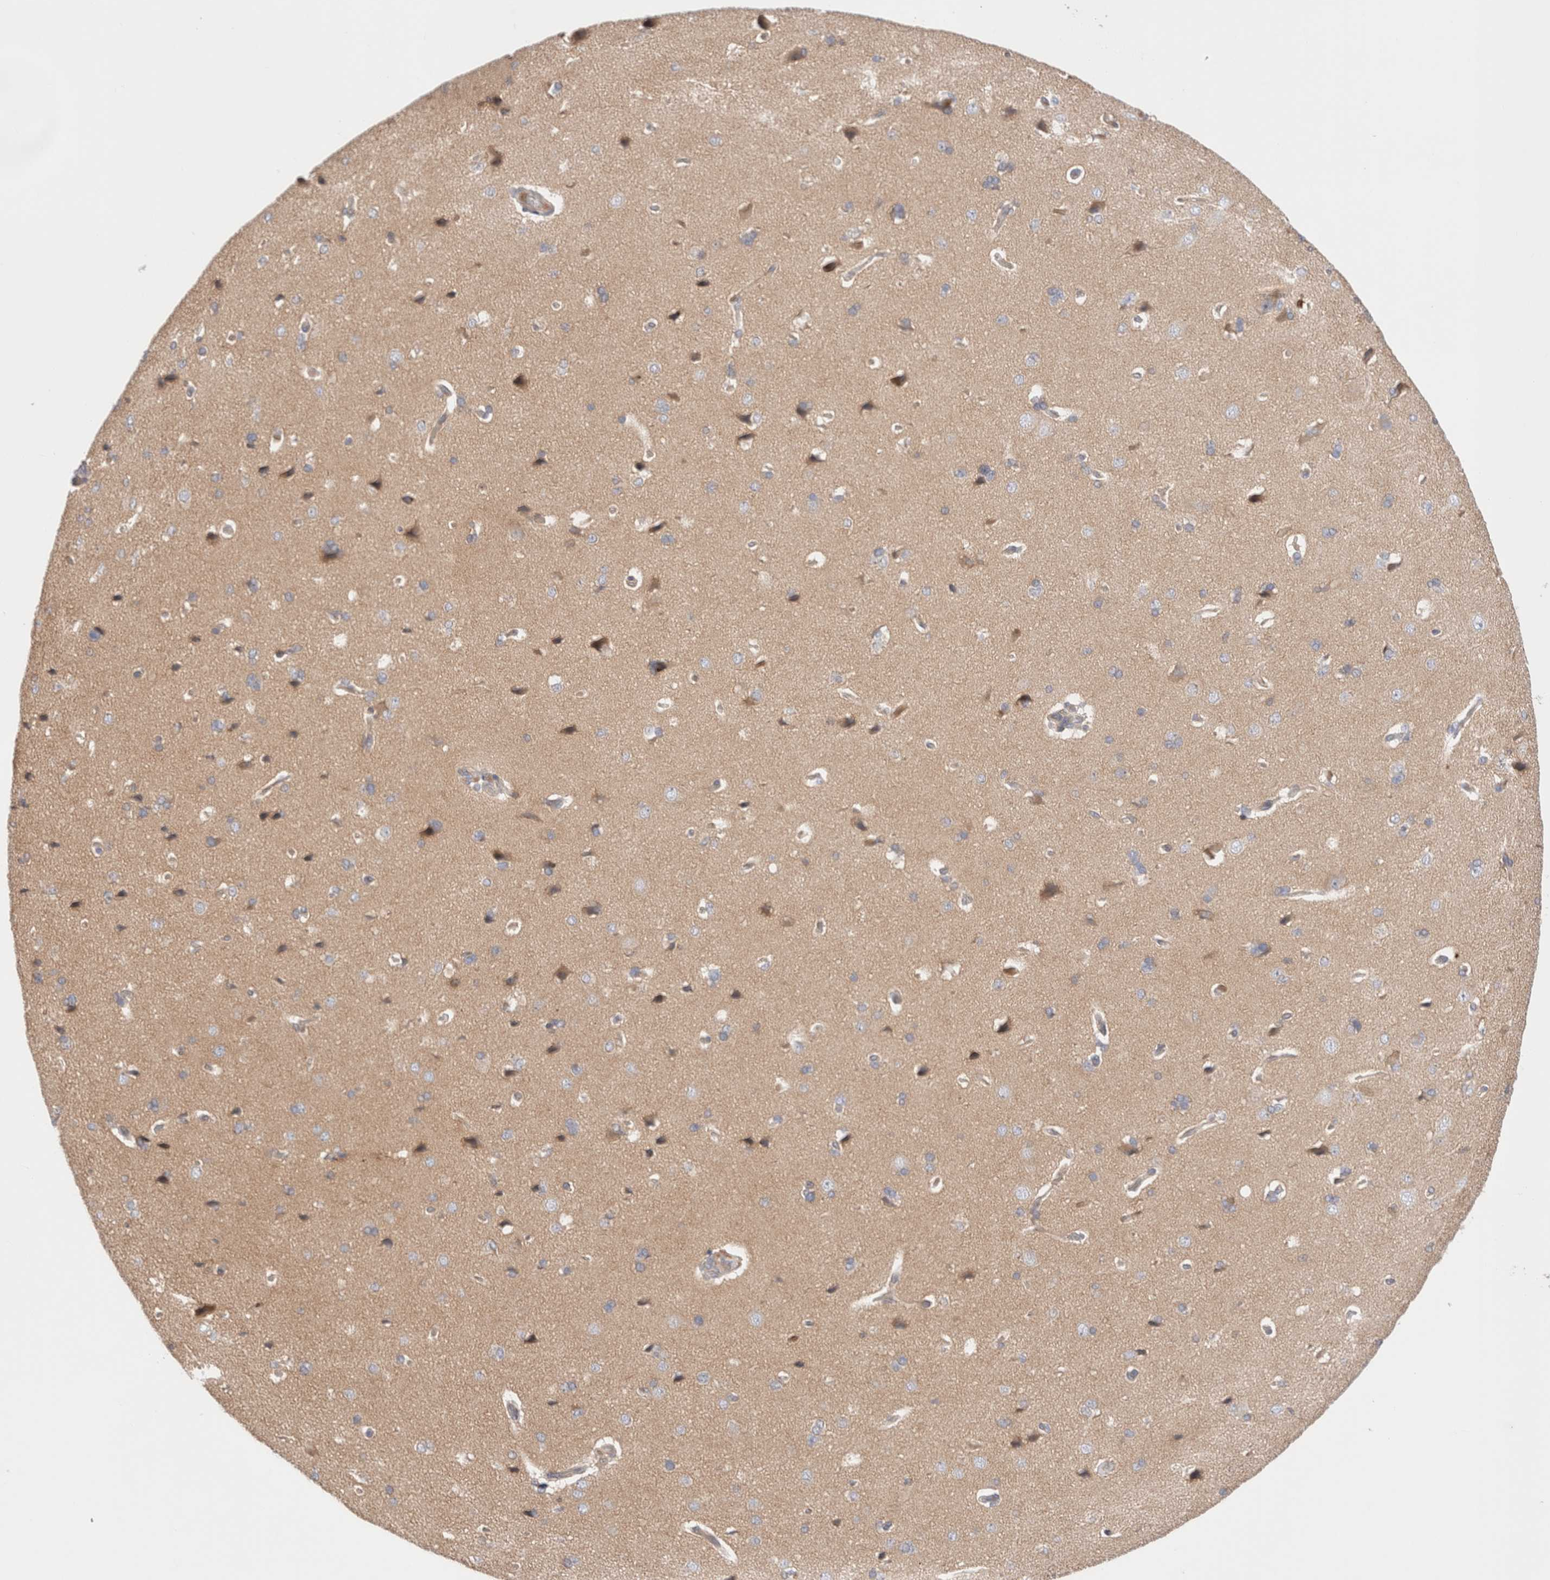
{"staining": {"intensity": "weak", "quantity": "25%-75%", "location": "cytoplasmic/membranous"}, "tissue": "cerebral cortex", "cell_type": "Endothelial cells", "image_type": "normal", "snomed": [{"axis": "morphology", "description": "Normal tissue, NOS"}, {"axis": "topography", "description": "Cerebral cortex"}], "caption": "High-power microscopy captured an IHC micrograph of benign cerebral cortex, revealing weak cytoplasmic/membranous expression in about 25%-75% of endothelial cells.", "gene": "SIKE1", "patient": {"sex": "male", "age": 62}}